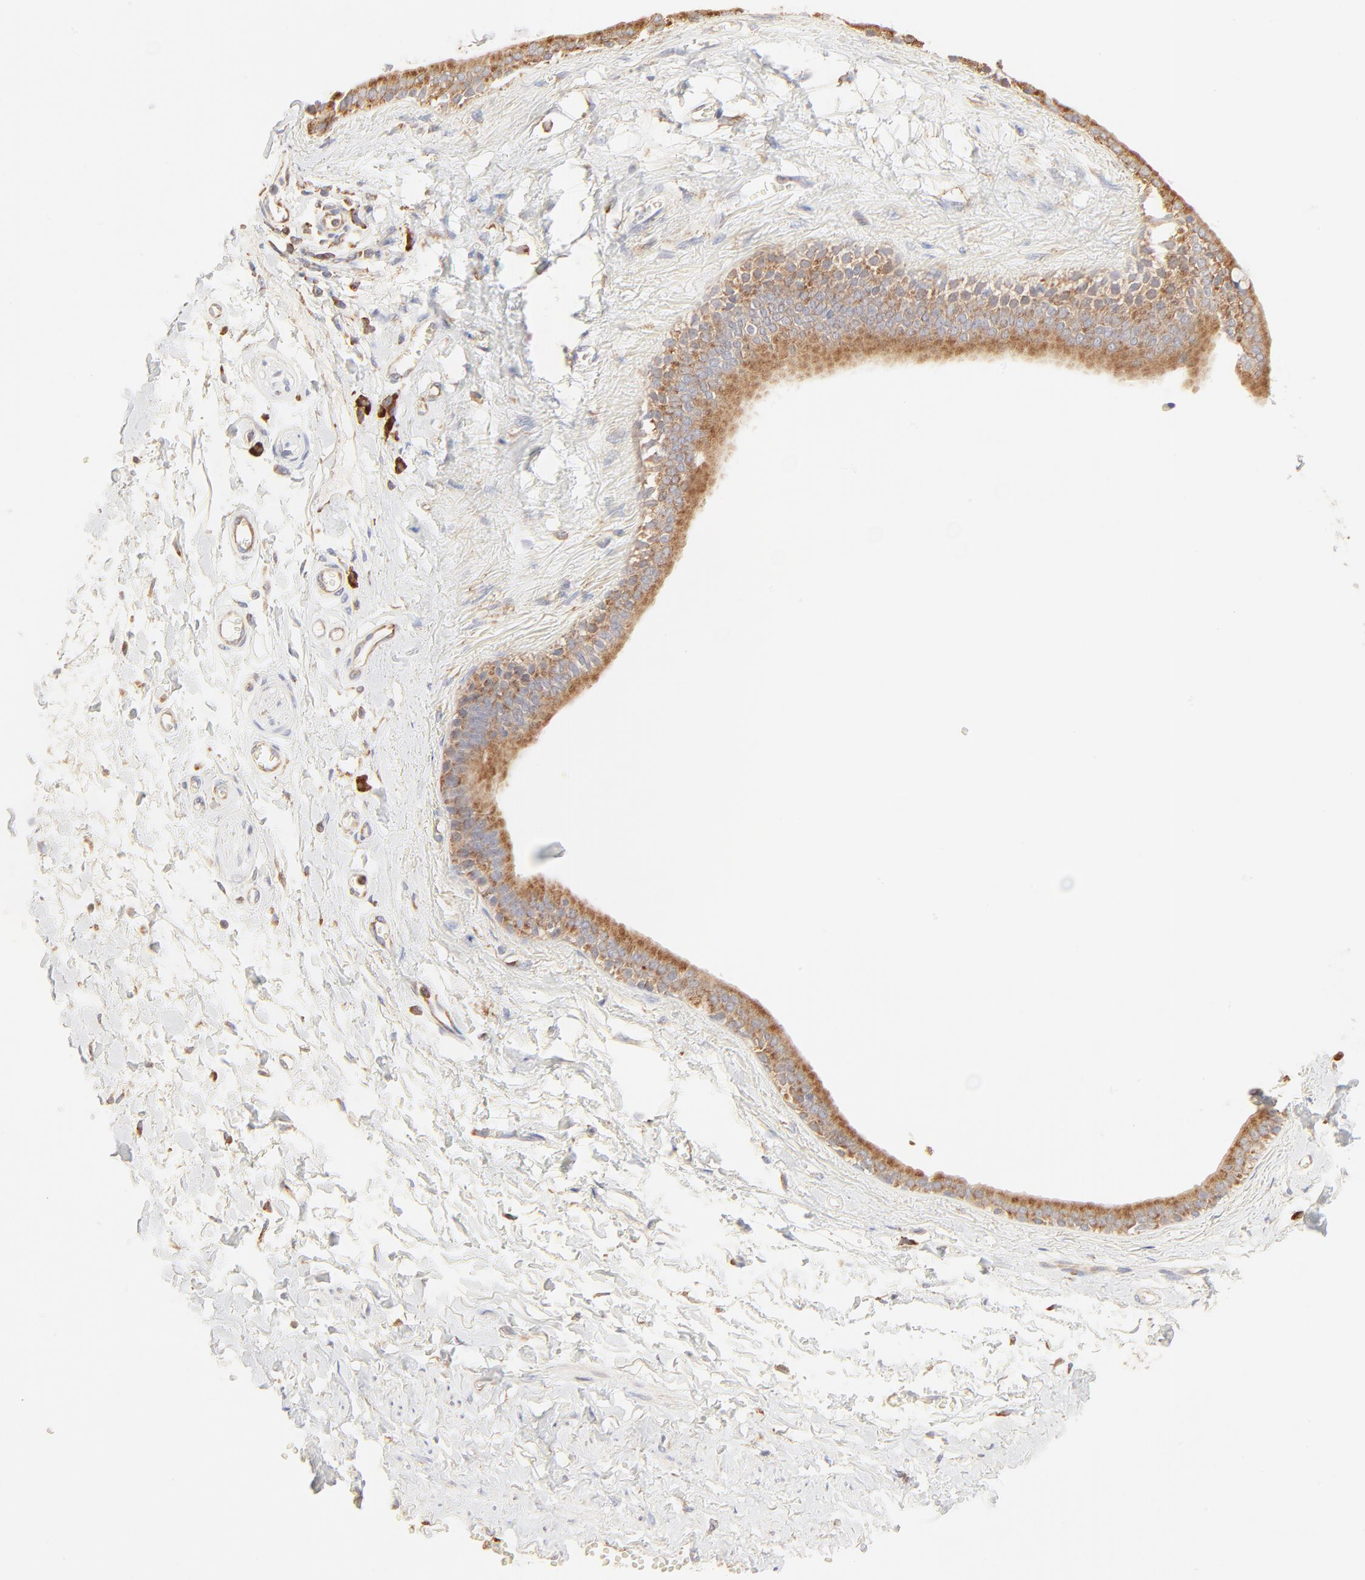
{"staining": {"intensity": "weak", "quantity": ">75%", "location": "cytoplasmic/membranous"}, "tissue": "adipose tissue", "cell_type": "Adipocytes", "image_type": "normal", "snomed": [{"axis": "morphology", "description": "Normal tissue, NOS"}, {"axis": "morphology", "description": "Inflammation, NOS"}, {"axis": "topography", "description": "Salivary gland"}, {"axis": "topography", "description": "Peripheral nerve tissue"}], "caption": "Human adipose tissue stained with a brown dye demonstrates weak cytoplasmic/membranous positive expression in about >75% of adipocytes.", "gene": "RPS20", "patient": {"sex": "female", "age": 75}}